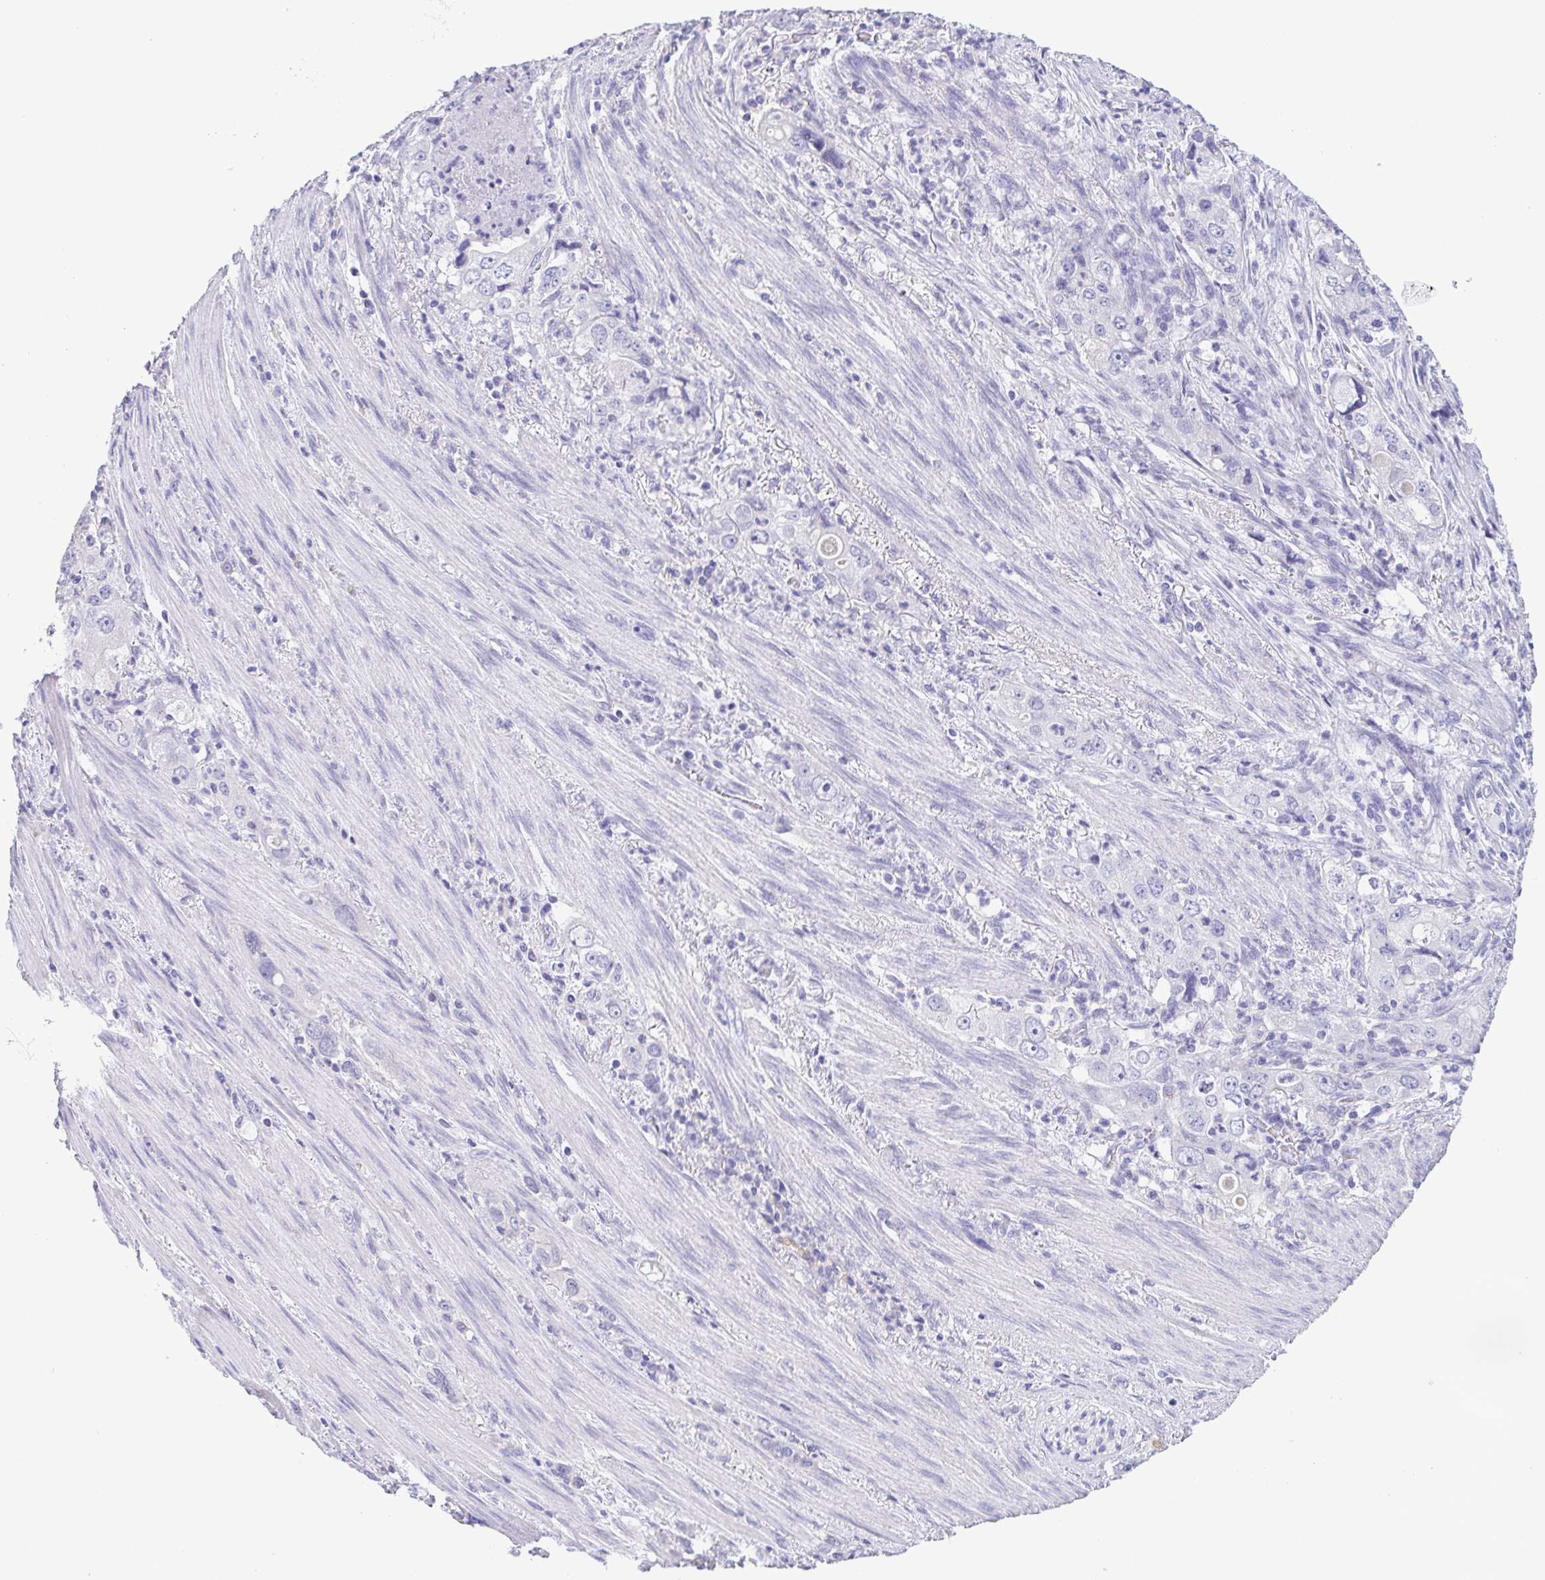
{"staining": {"intensity": "negative", "quantity": "none", "location": "none"}, "tissue": "stomach cancer", "cell_type": "Tumor cells", "image_type": "cancer", "snomed": [{"axis": "morphology", "description": "Adenocarcinoma, NOS"}, {"axis": "topography", "description": "Stomach, upper"}], "caption": "Immunohistochemistry (IHC) image of neoplastic tissue: human stomach adenocarcinoma stained with DAB (3,3'-diaminobenzidine) shows no significant protein expression in tumor cells.", "gene": "TREH", "patient": {"sex": "male", "age": 75}}